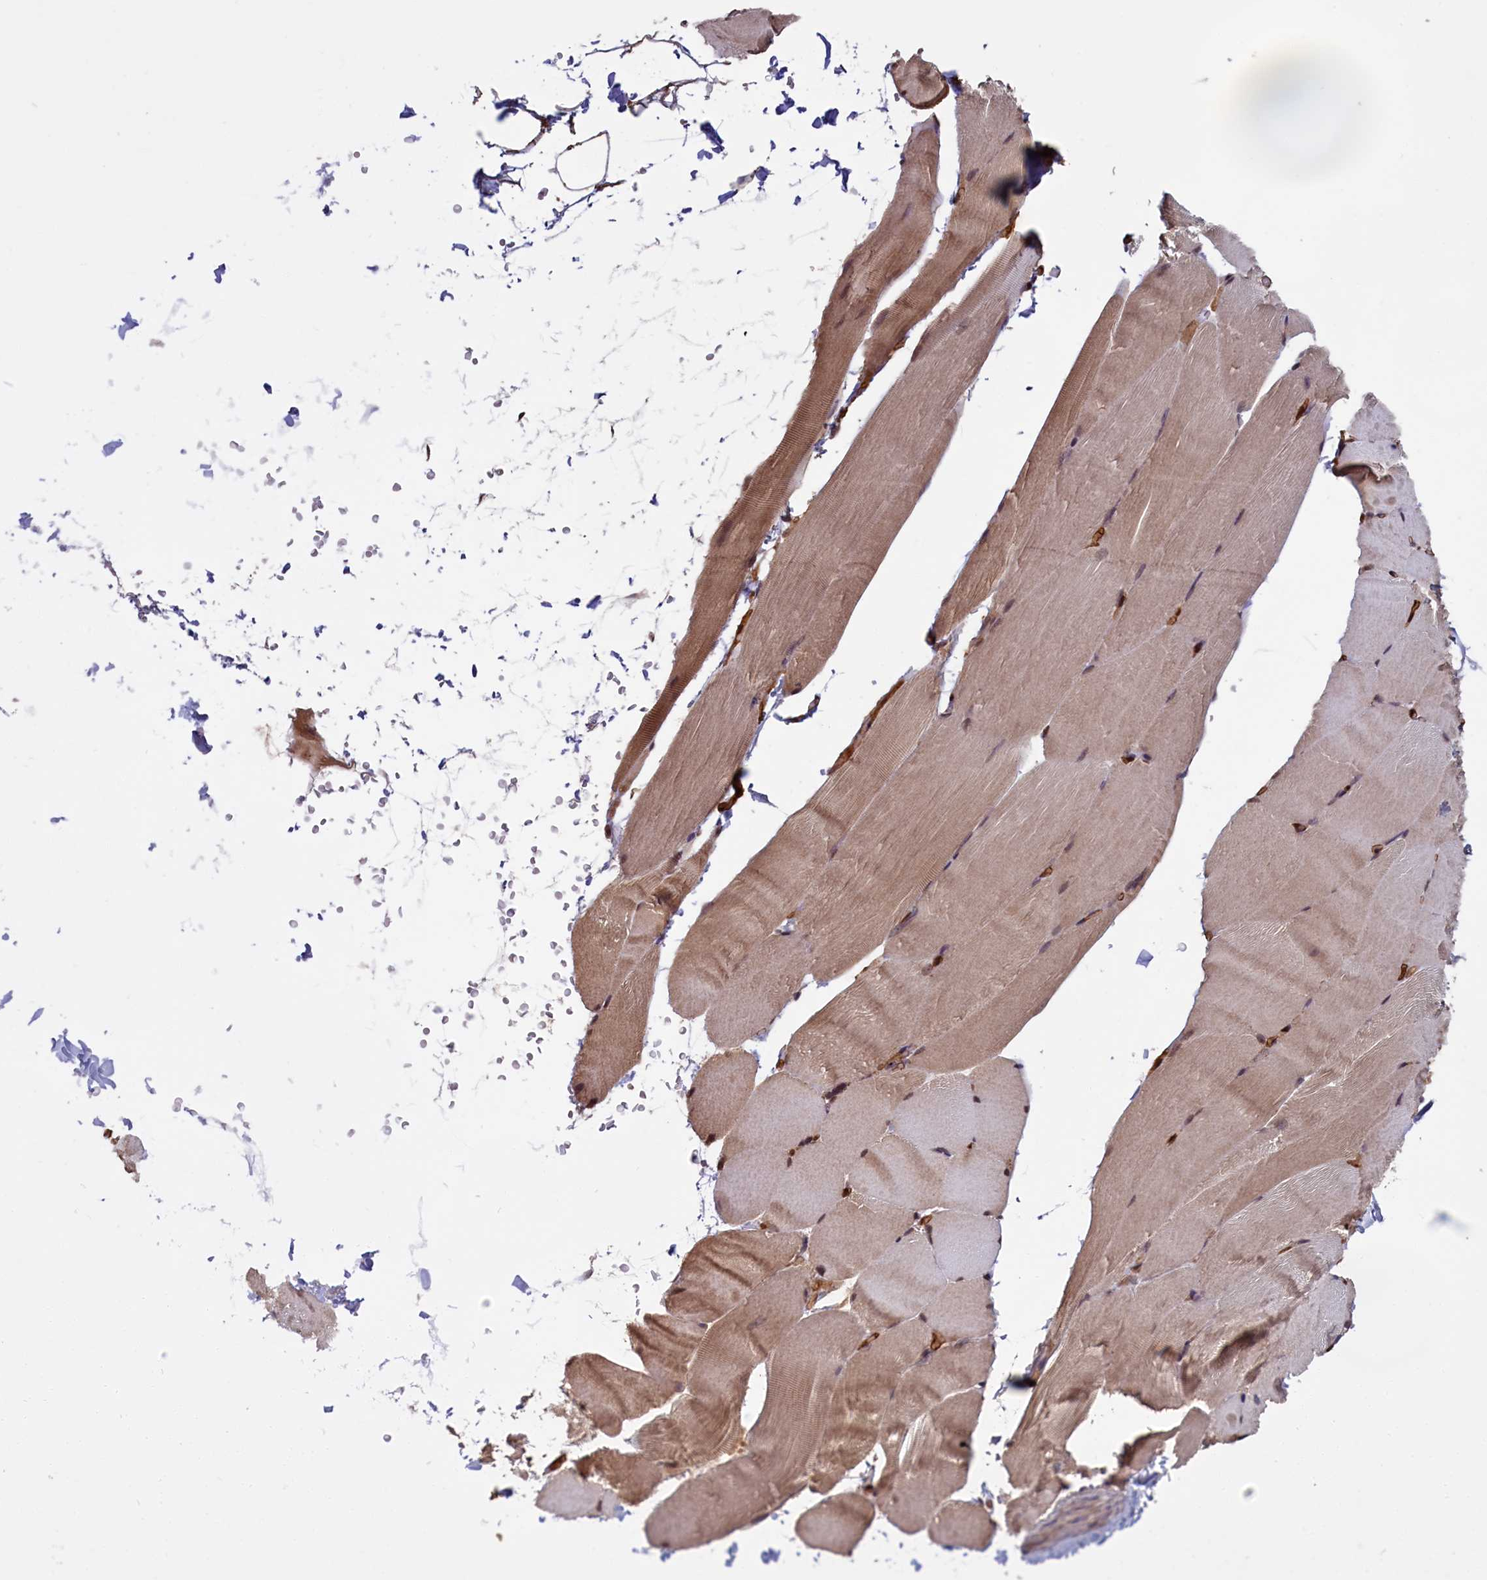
{"staining": {"intensity": "moderate", "quantity": "25%-75%", "location": "cytoplasmic/membranous"}, "tissue": "skeletal muscle", "cell_type": "Myocytes", "image_type": "normal", "snomed": [{"axis": "morphology", "description": "Normal tissue, NOS"}, {"axis": "topography", "description": "Skeletal muscle"}, {"axis": "topography", "description": "Parathyroid gland"}], "caption": "This micrograph reveals IHC staining of normal skeletal muscle, with medium moderate cytoplasmic/membranous positivity in approximately 25%-75% of myocytes.", "gene": "DENND1B", "patient": {"sex": "female", "age": 37}}